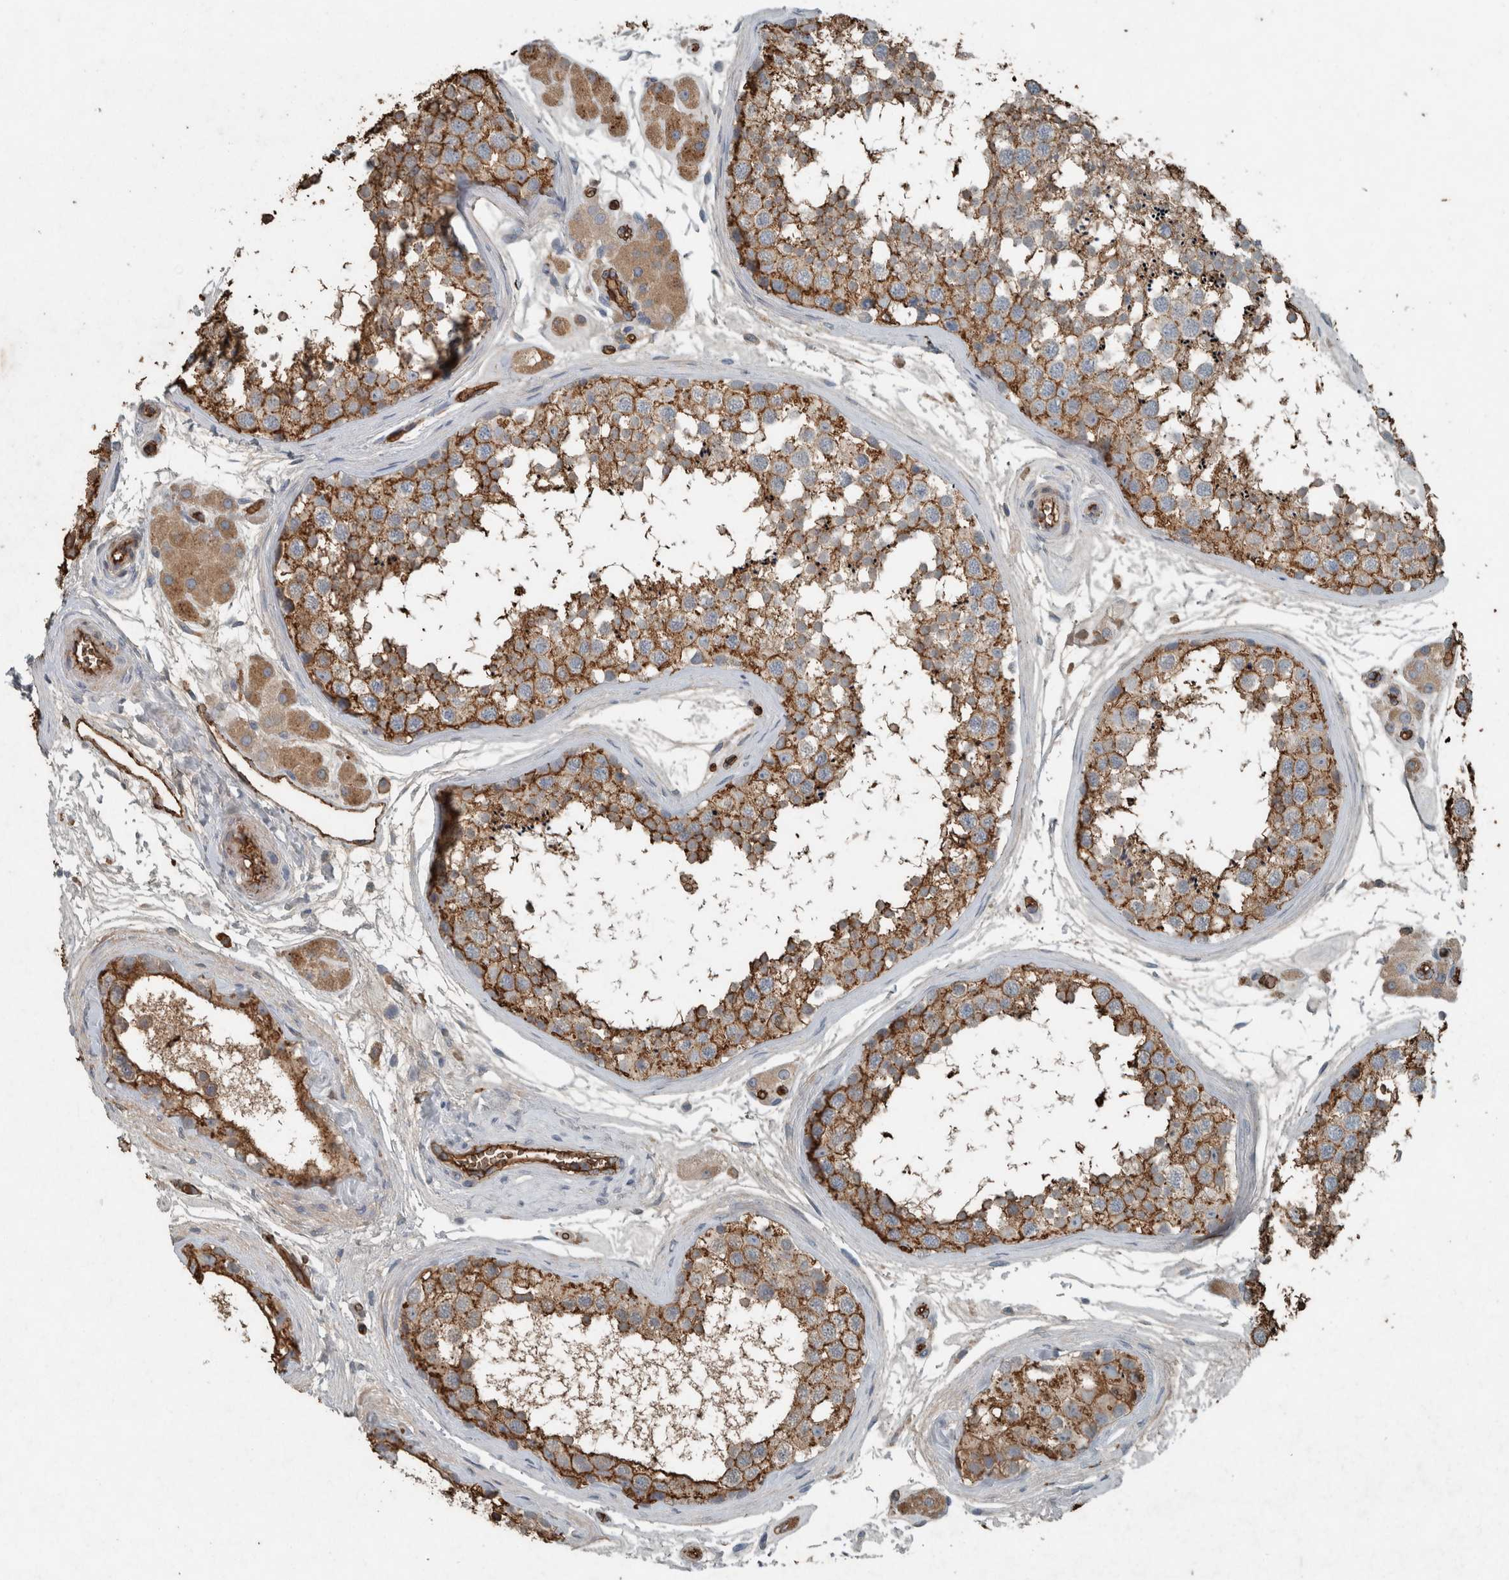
{"staining": {"intensity": "moderate", "quantity": ">75%", "location": "cytoplasmic/membranous"}, "tissue": "testis", "cell_type": "Cells in seminiferous ducts", "image_type": "normal", "snomed": [{"axis": "morphology", "description": "Normal tissue, NOS"}, {"axis": "topography", "description": "Testis"}], "caption": "Immunohistochemistry of benign human testis reveals medium levels of moderate cytoplasmic/membranous staining in about >75% of cells in seminiferous ducts.", "gene": "LBP", "patient": {"sex": "male", "age": 56}}